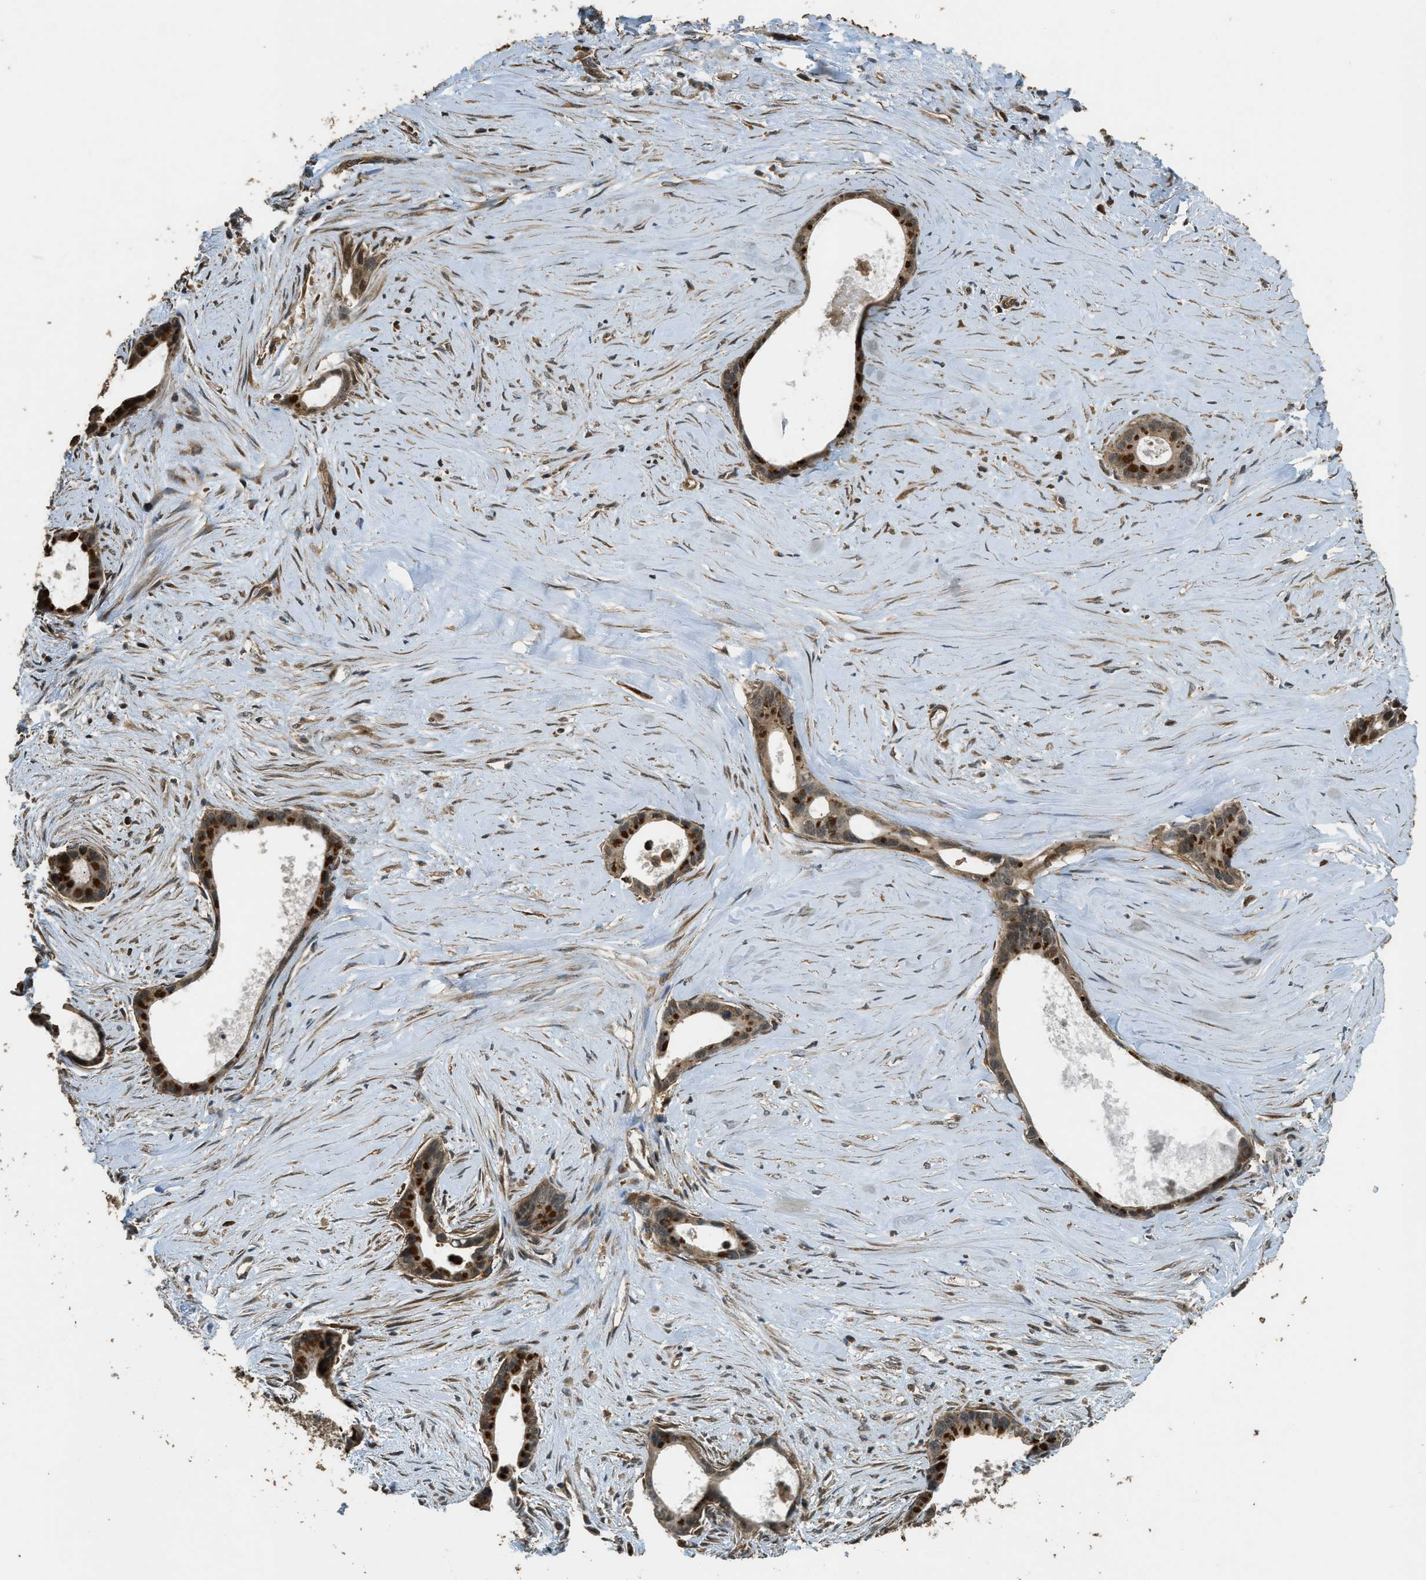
{"staining": {"intensity": "moderate", "quantity": ">75%", "location": "cytoplasmic/membranous,nuclear"}, "tissue": "liver cancer", "cell_type": "Tumor cells", "image_type": "cancer", "snomed": [{"axis": "morphology", "description": "Cholangiocarcinoma"}, {"axis": "topography", "description": "Liver"}], "caption": "Protein staining exhibits moderate cytoplasmic/membranous and nuclear positivity in approximately >75% of tumor cells in liver cancer (cholangiocarcinoma). Nuclei are stained in blue.", "gene": "PPP6R3", "patient": {"sex": "female", "age": 55}}